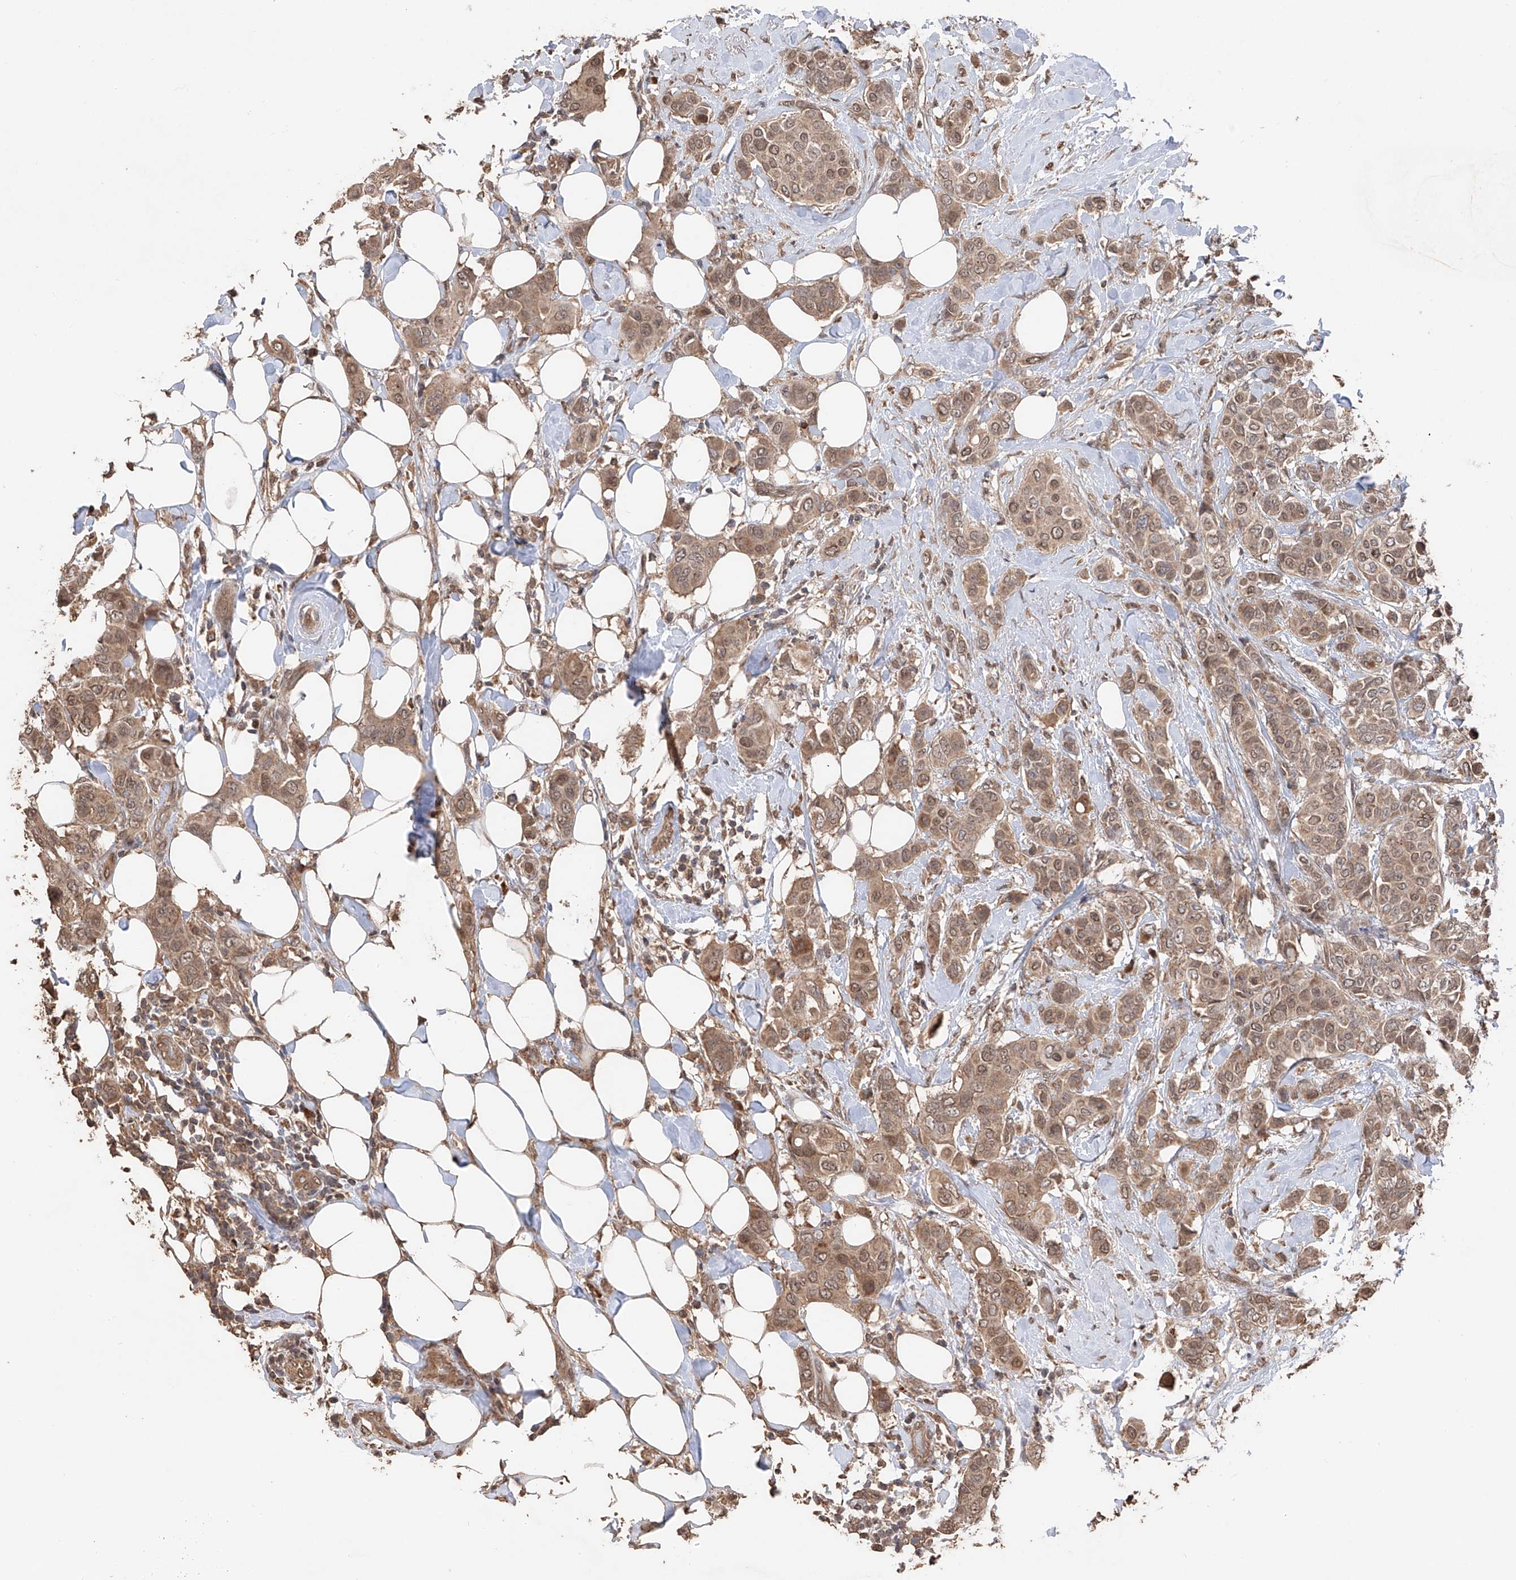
{"staining": {"intensity": "moderate", "quantity": ">75%", "location": "cytoplasmic/membranous,nuclear"}, "tissue": "breast cancer", "cell_type": "Tumor cells", "image_type": "cancer", "snomed": [{"axis": "morphology", "description": "Lobular carcinoma"}, {"axis": "topography", "description": "Breast"}], "caption": "The immunohistochemical stain shows moderate cytoplasmic/membranous and nuclear positivity in tumor cells of breast cancer (lobular carcinoma) tissue.", "gene": "FAM135A", "patient": {"sex": "female", "age": 51}}